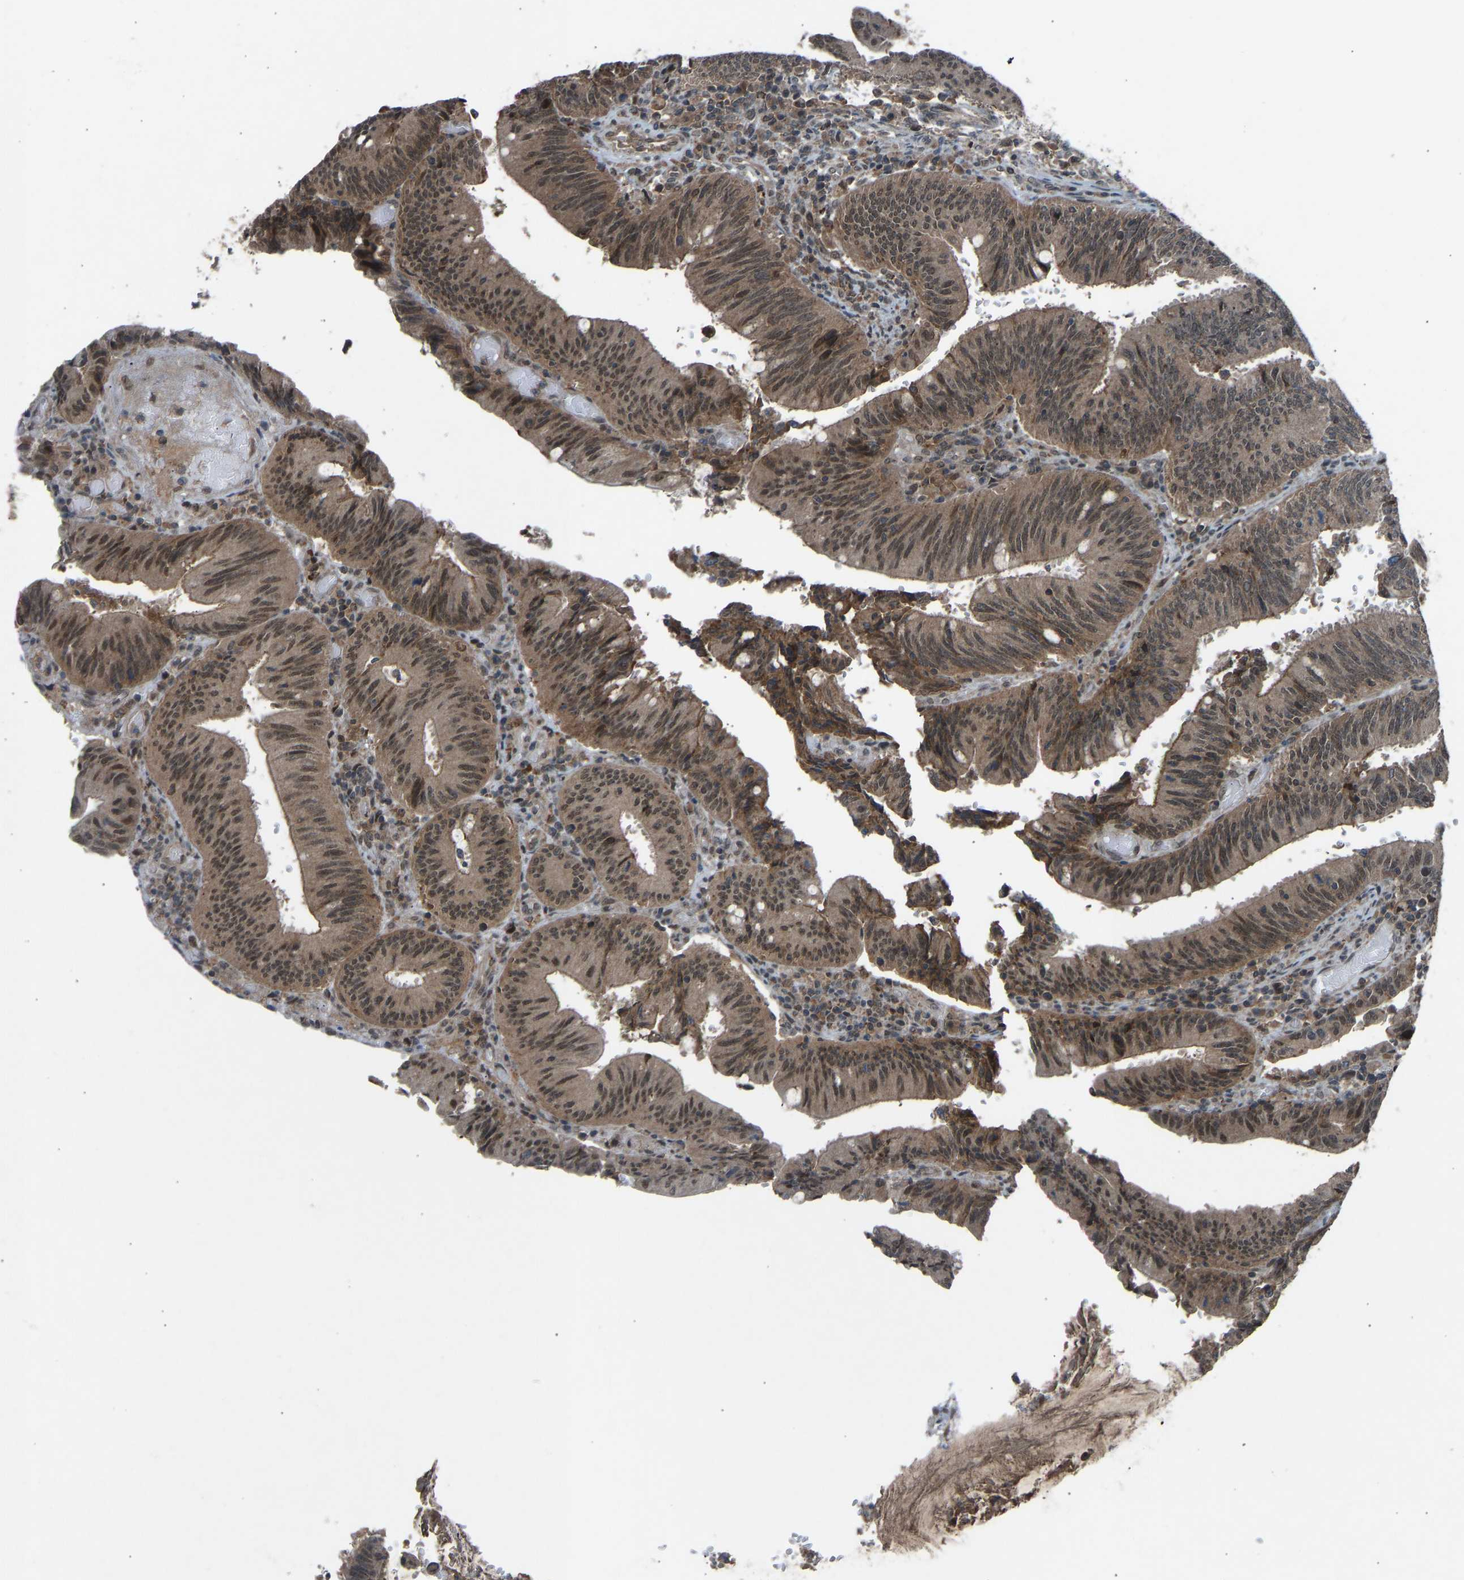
{"staining": {"intensity": "moderate", "quantity": ">75%", "location": "cytoplasmic/membranous,nuclear"}, "tissue": "colorectal cancer", "cell_type": "Tumor cells", "image_type": "cancer", "snomed": [{"axis": "morphology", "description": "Normal tissue, NOS"}, {"axis": "morphology", "description": "Adenocarcinoma, NOS"}, {"axis": "topography", "description": "Rectum"}], "caption": "A high-resolution micrograph shows IHC staining of adenocarcinoma (colorectal), which demonstrates moderate cytoplasmic/membranous and nuclear staining in approximately >75% of tumor cells.", "gene": "SLC43A1", "patient": {"sex": "female", "age": 66}}